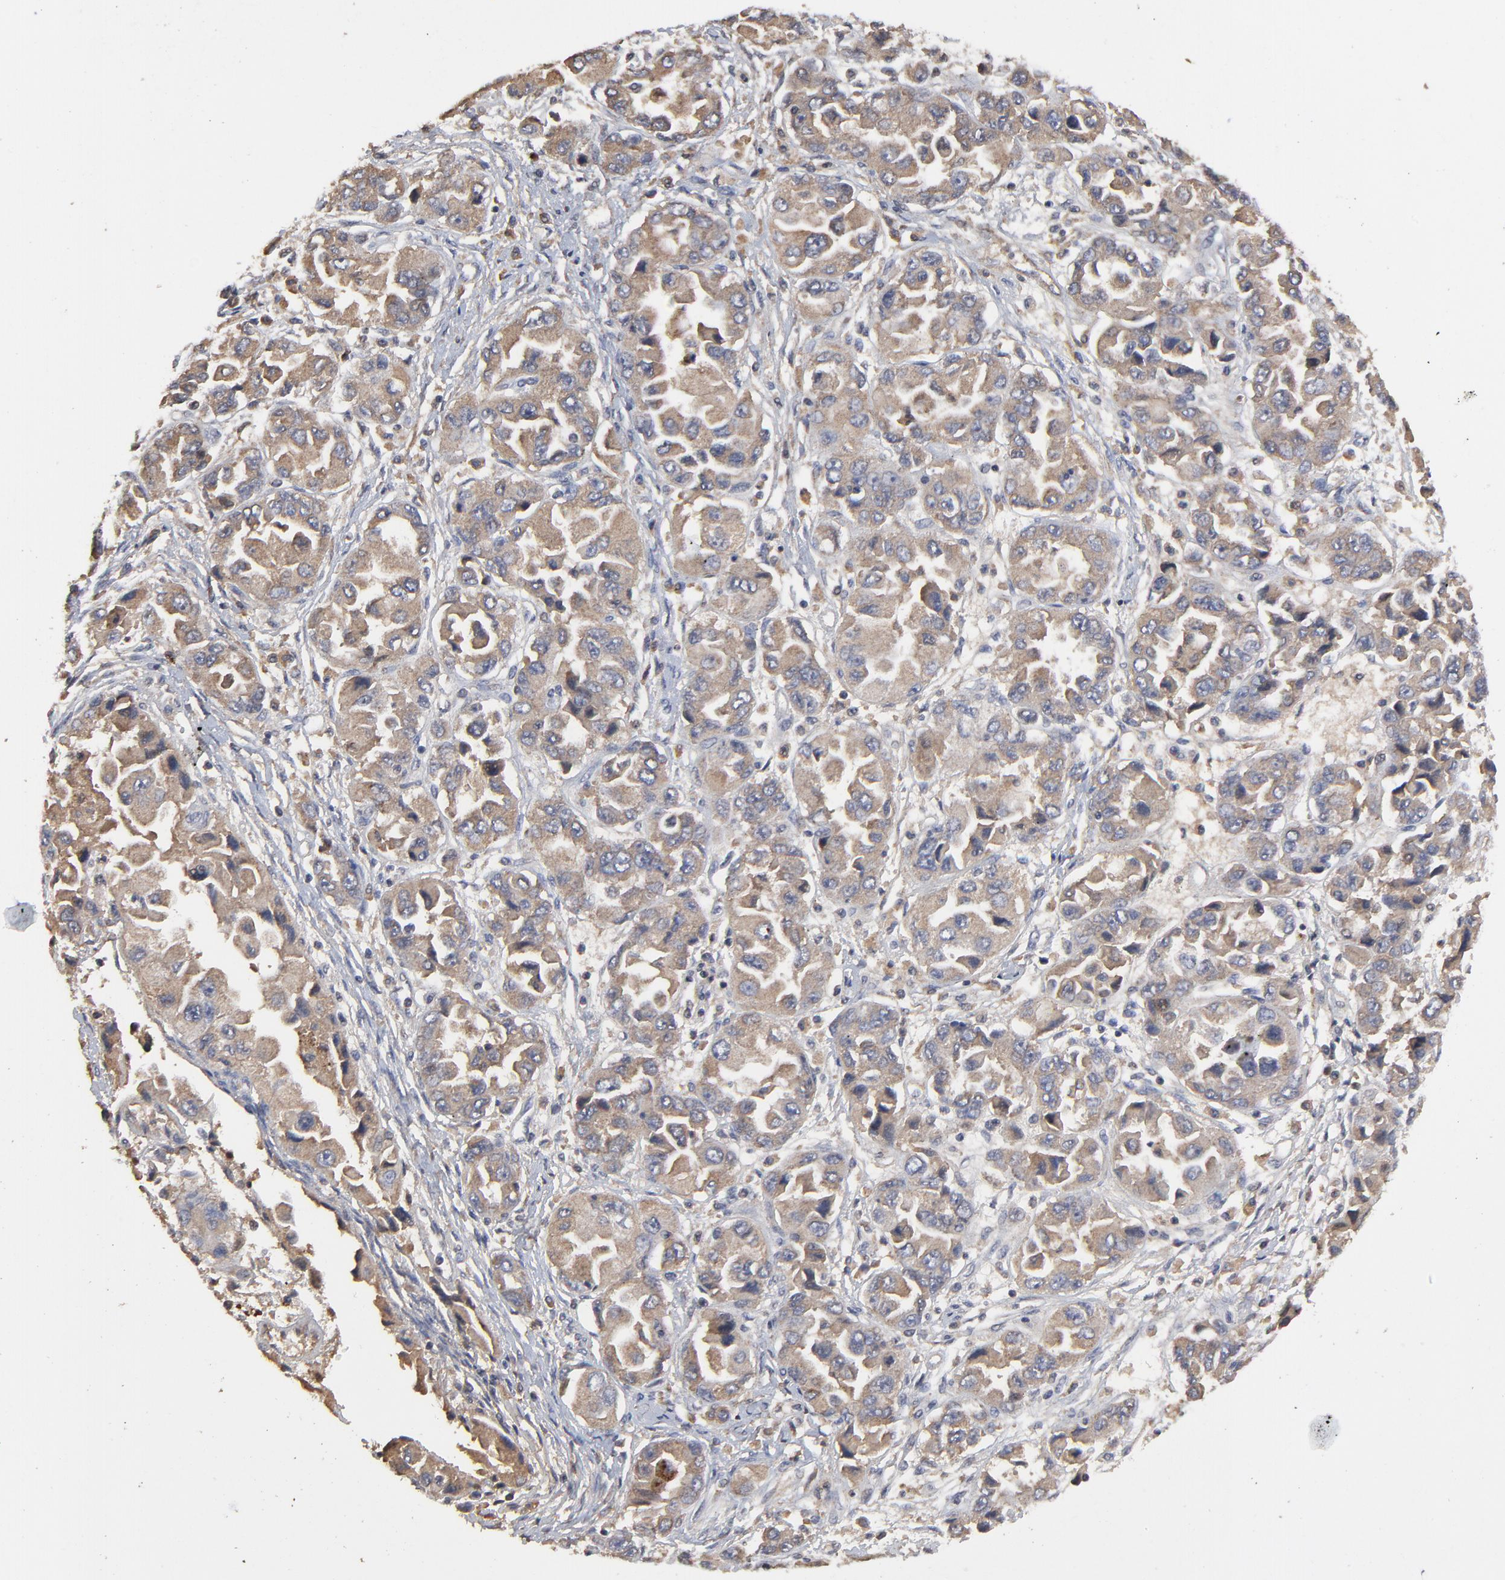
{"staining": {"intensity": "moderate", "quantity": ">75%", "location": "cytoplasmic/membranous"}, "tissue": "ovarian cancer", "cell_type": "Tumor cells", "image_type": "cancer", "snomed": [{"axis": "morphology", "description": "Cystadenocarcinoma, serous, NOS"}, {"axis": "topography", "description": "Ovary"}], "caption": "High-power microscopy captured an IHC photomicrograph of ovarian cancer (serous cystadenocarcinoma), revealing moderate cytoplasmic/membranous staining in approximately >75% of tumor cells.", "gene": "VPREB3", "patient": {"sex": "female", "age": 84}}